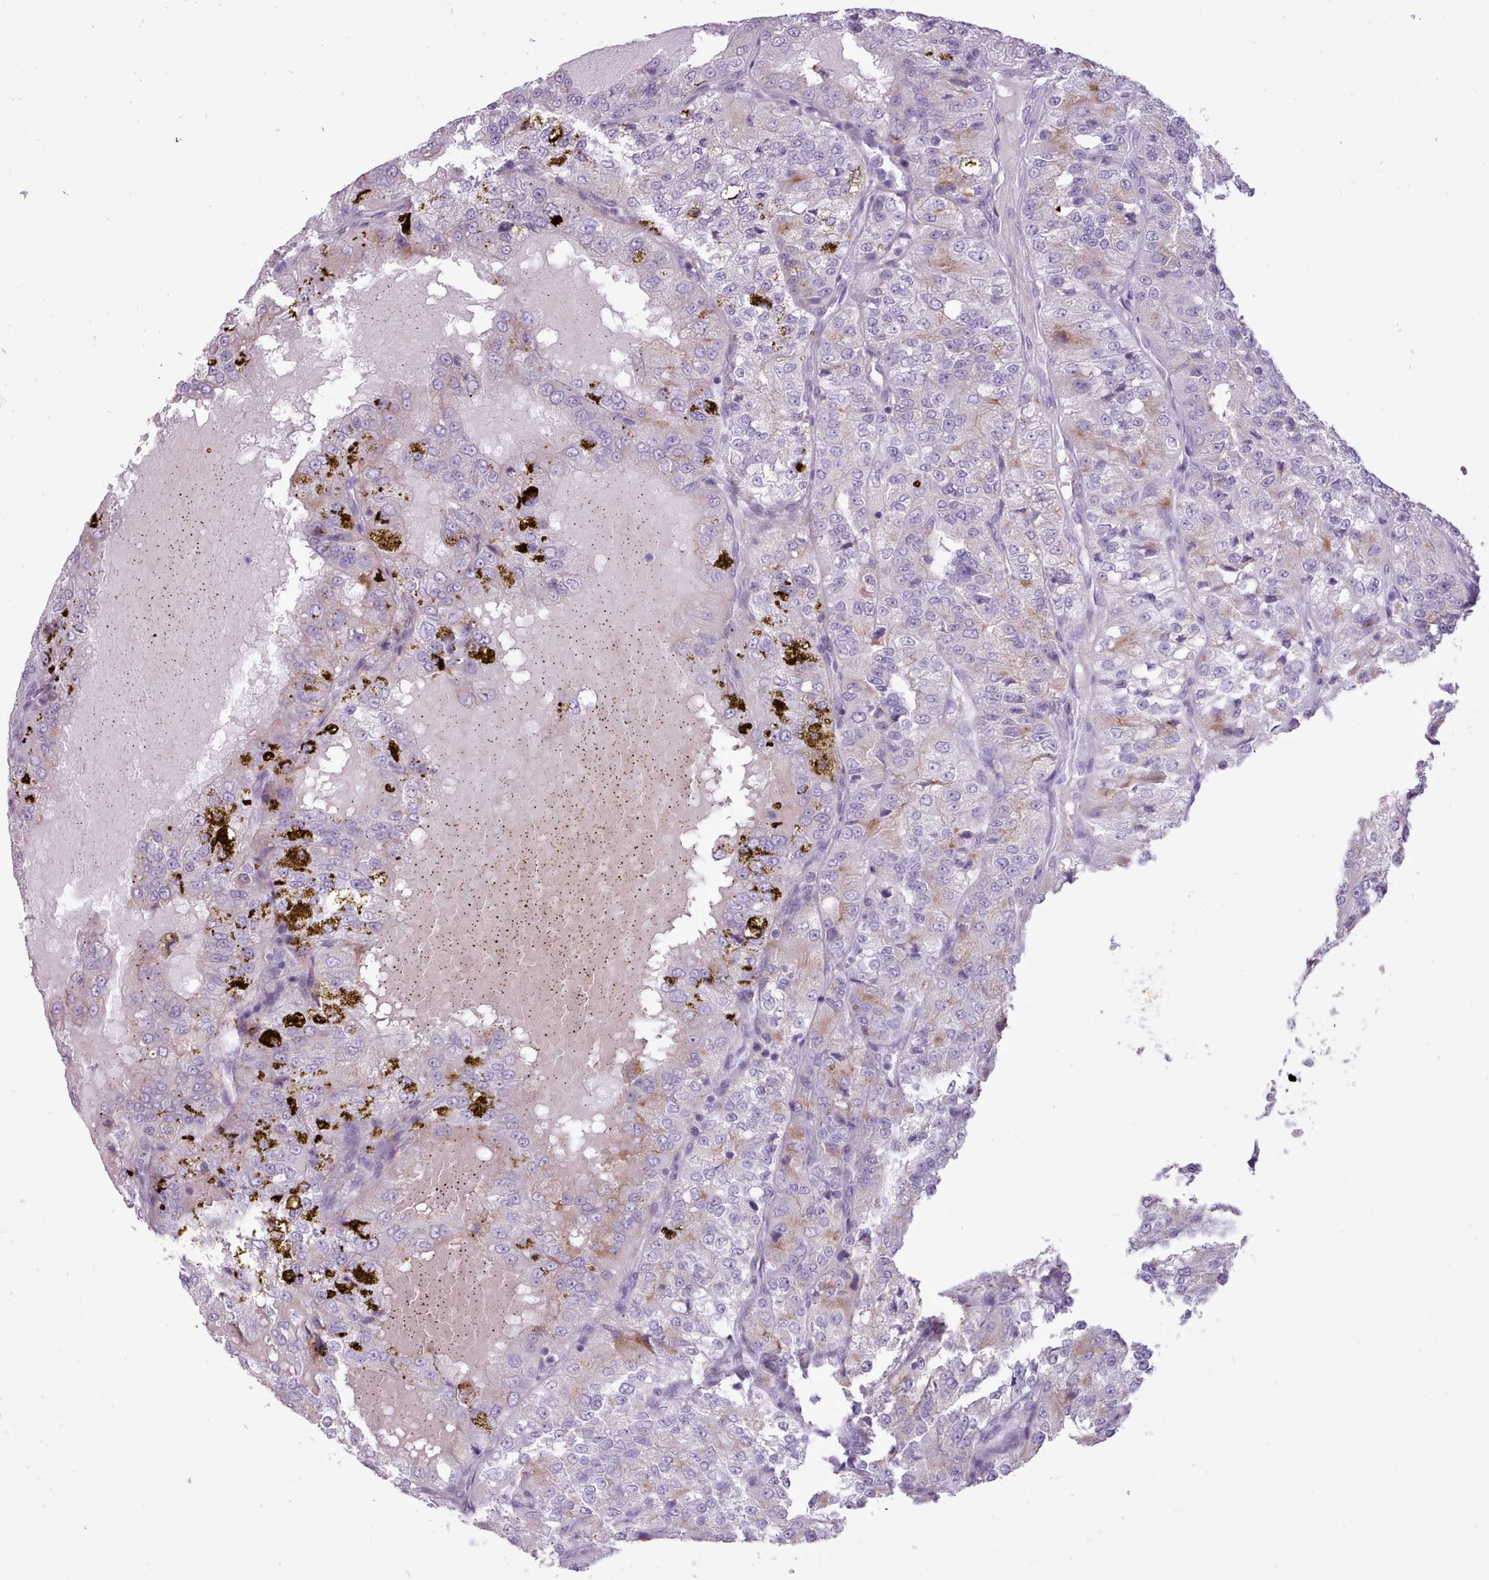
{"staining": {"intensity": "weak", "quantity": "<25%", "location": "cytoplasmic/membranous"}, "tissue": "renal cancer", "cell_type": "Tumor cells", "image_type": "cancer", "snomed": [{"axis": "morphology", "description": "Adenocarcinoma, NOS"}, {"axis": "topography", "description": "Kidney"}], "caption": "Tumor cells are negative for brown protein staining in renal cancer (adenocarcinoma). (IHC, brightfield microscopy, high magnification).", "gene": "ATRAID", "patient": {"sex": "female", "age": 63}}